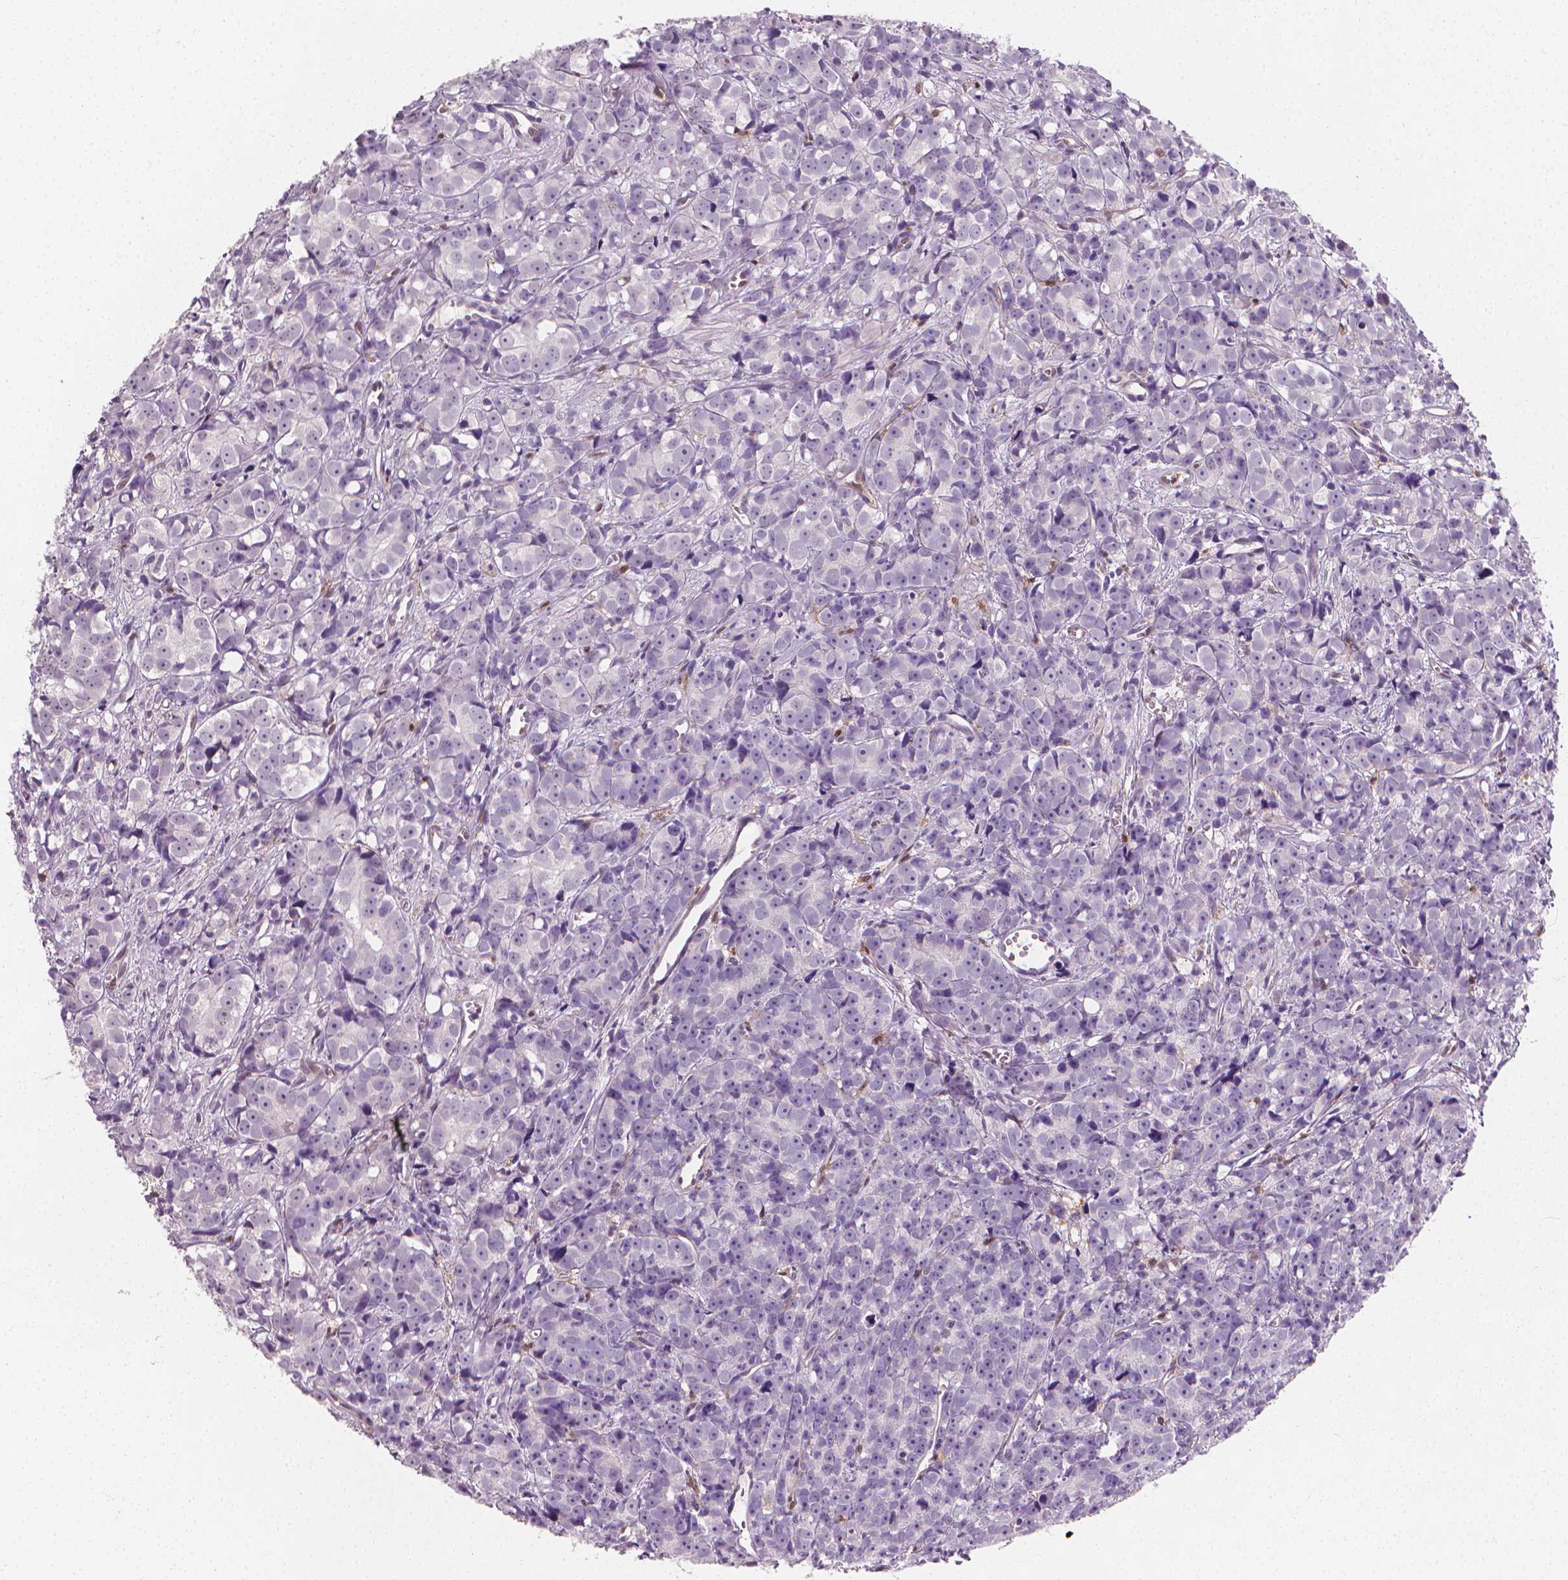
{"staining": {"intensity": "negative", "quantity": "none", "location": "none"}, "tissue": "prostate cancer", "cell_type": "Tumor cells", "image_type": "cancer", "snomed": [{"axis": "morphology", "description": "Adenocarcinoma, High grade"}, {"axis": "topography", "description": "Prostate"}], "caption": "An IHC histopathology image of prostate cancer is shown. There is no staining in tumor cells of prostate cancer.", "gene": "TNFAIP2", "patient": {"sex": "male", "age": 77}}